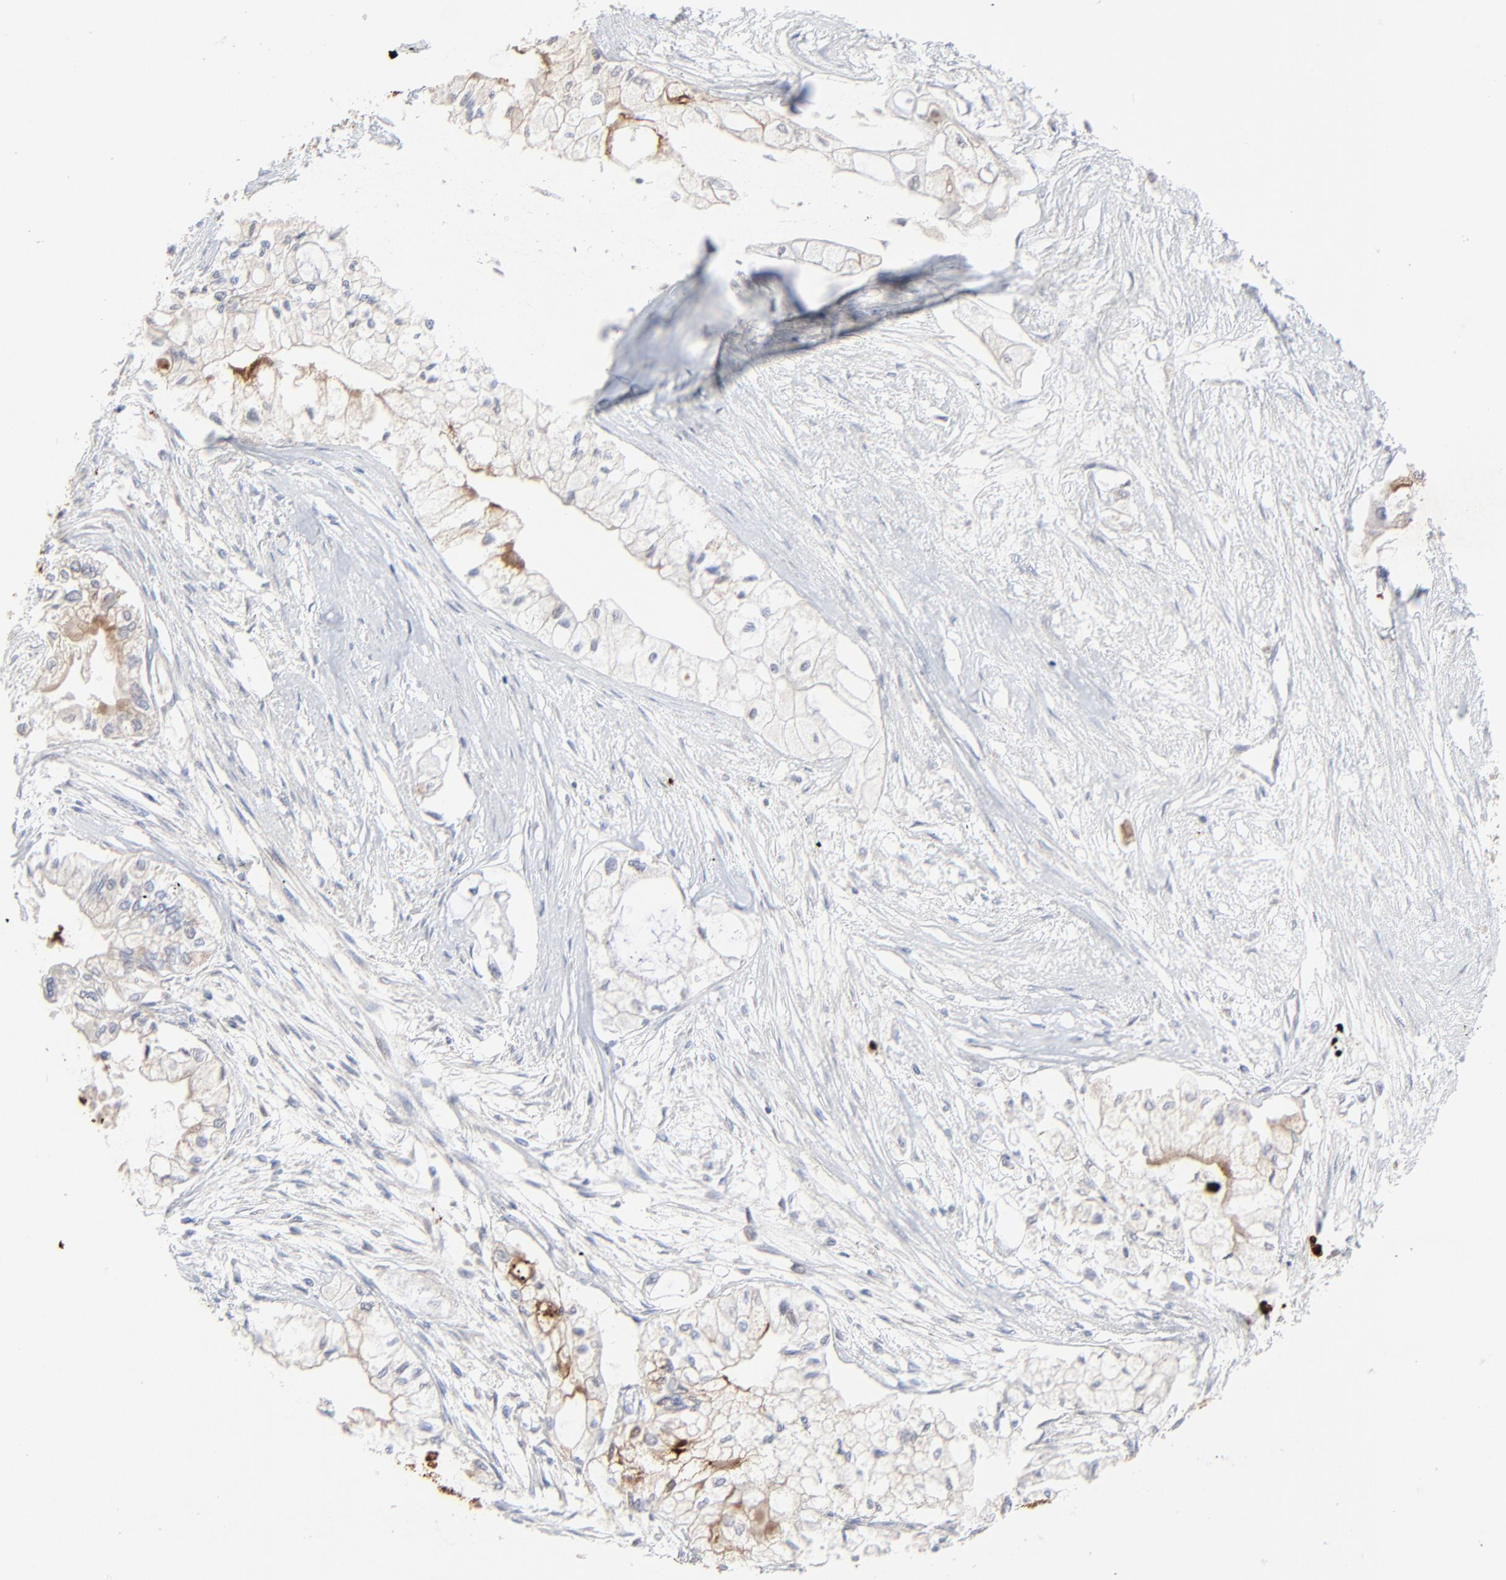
{"staining": {"intensity": "moderate", "quantity": ">75%", "location": "cytoplasmic/membranous"}, "tissue": "pancreatic cancer", "cell_type": "Tumor cells", "image_type": "cancer", "snomed": [{"axis": "morphology", "description": "Adenocarcinoma, NOS"}, {"axis": "topography", "description": "Pancreas"}], "caption": "Adenocarcinoma (pancreatic) tissue reveals moderate cytoplasmic/membranous positivity in approximately >75% of tumor cells", "gene": "LCN2", "patient": {"sex": "male", "age": 79}}